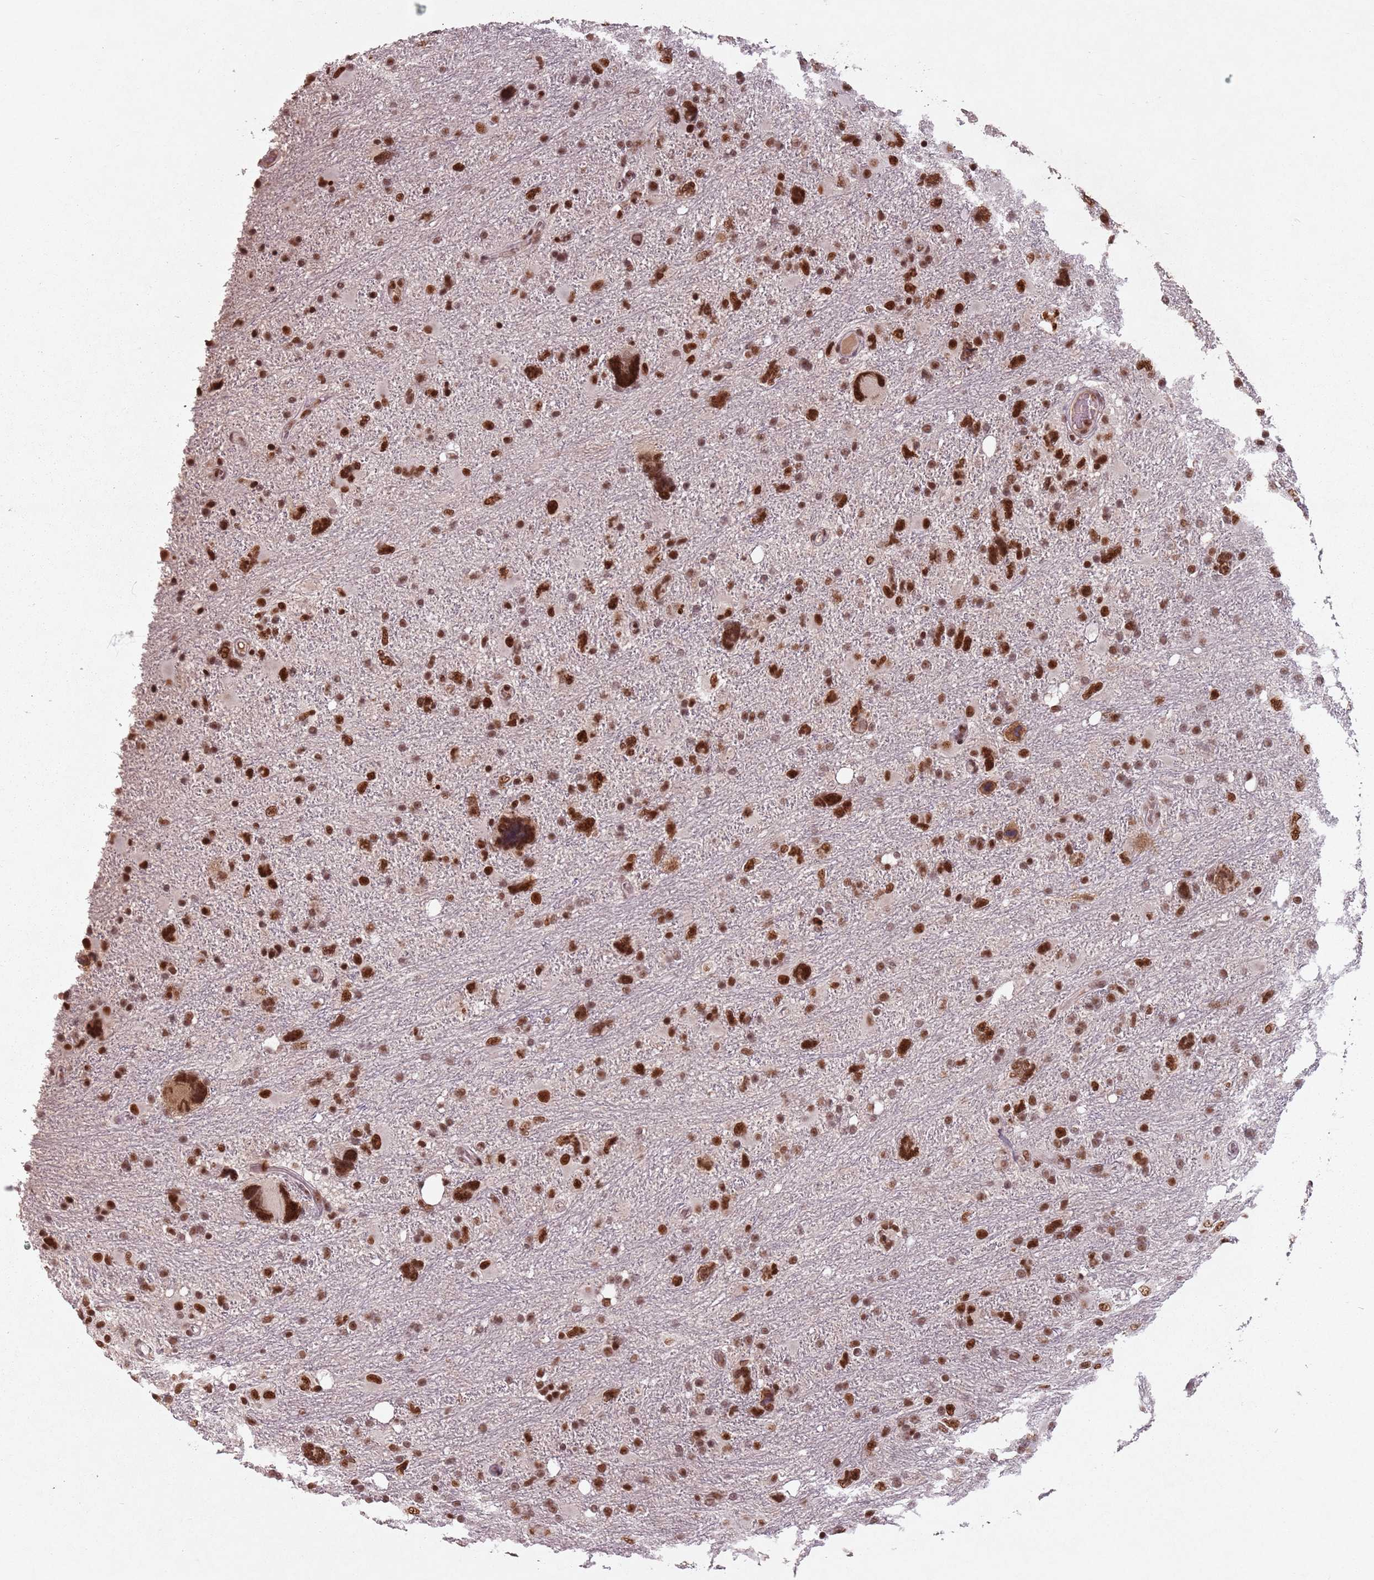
{"staining": {"intensity": "strong", "quantity": ">75%", "location": "nuclear"}, "tissue": "glioma", "cell_type": "Tumor cells", "image_type": "cancer", "snomed": [{"axis": "morphology", "description": "Glioma, malignant, High grade"}, {"axis": "topography", "description": "Brain"}], "caption": "High-power microscopy captured an immunohistochemistry (IHC) photomicrograph of high-grade glioma (malignant), revealing strong nuclear staining in approximately >75% of tumor cells.", "gene": "NCBP1", "patient": {"sex": "male", "age": 61}}